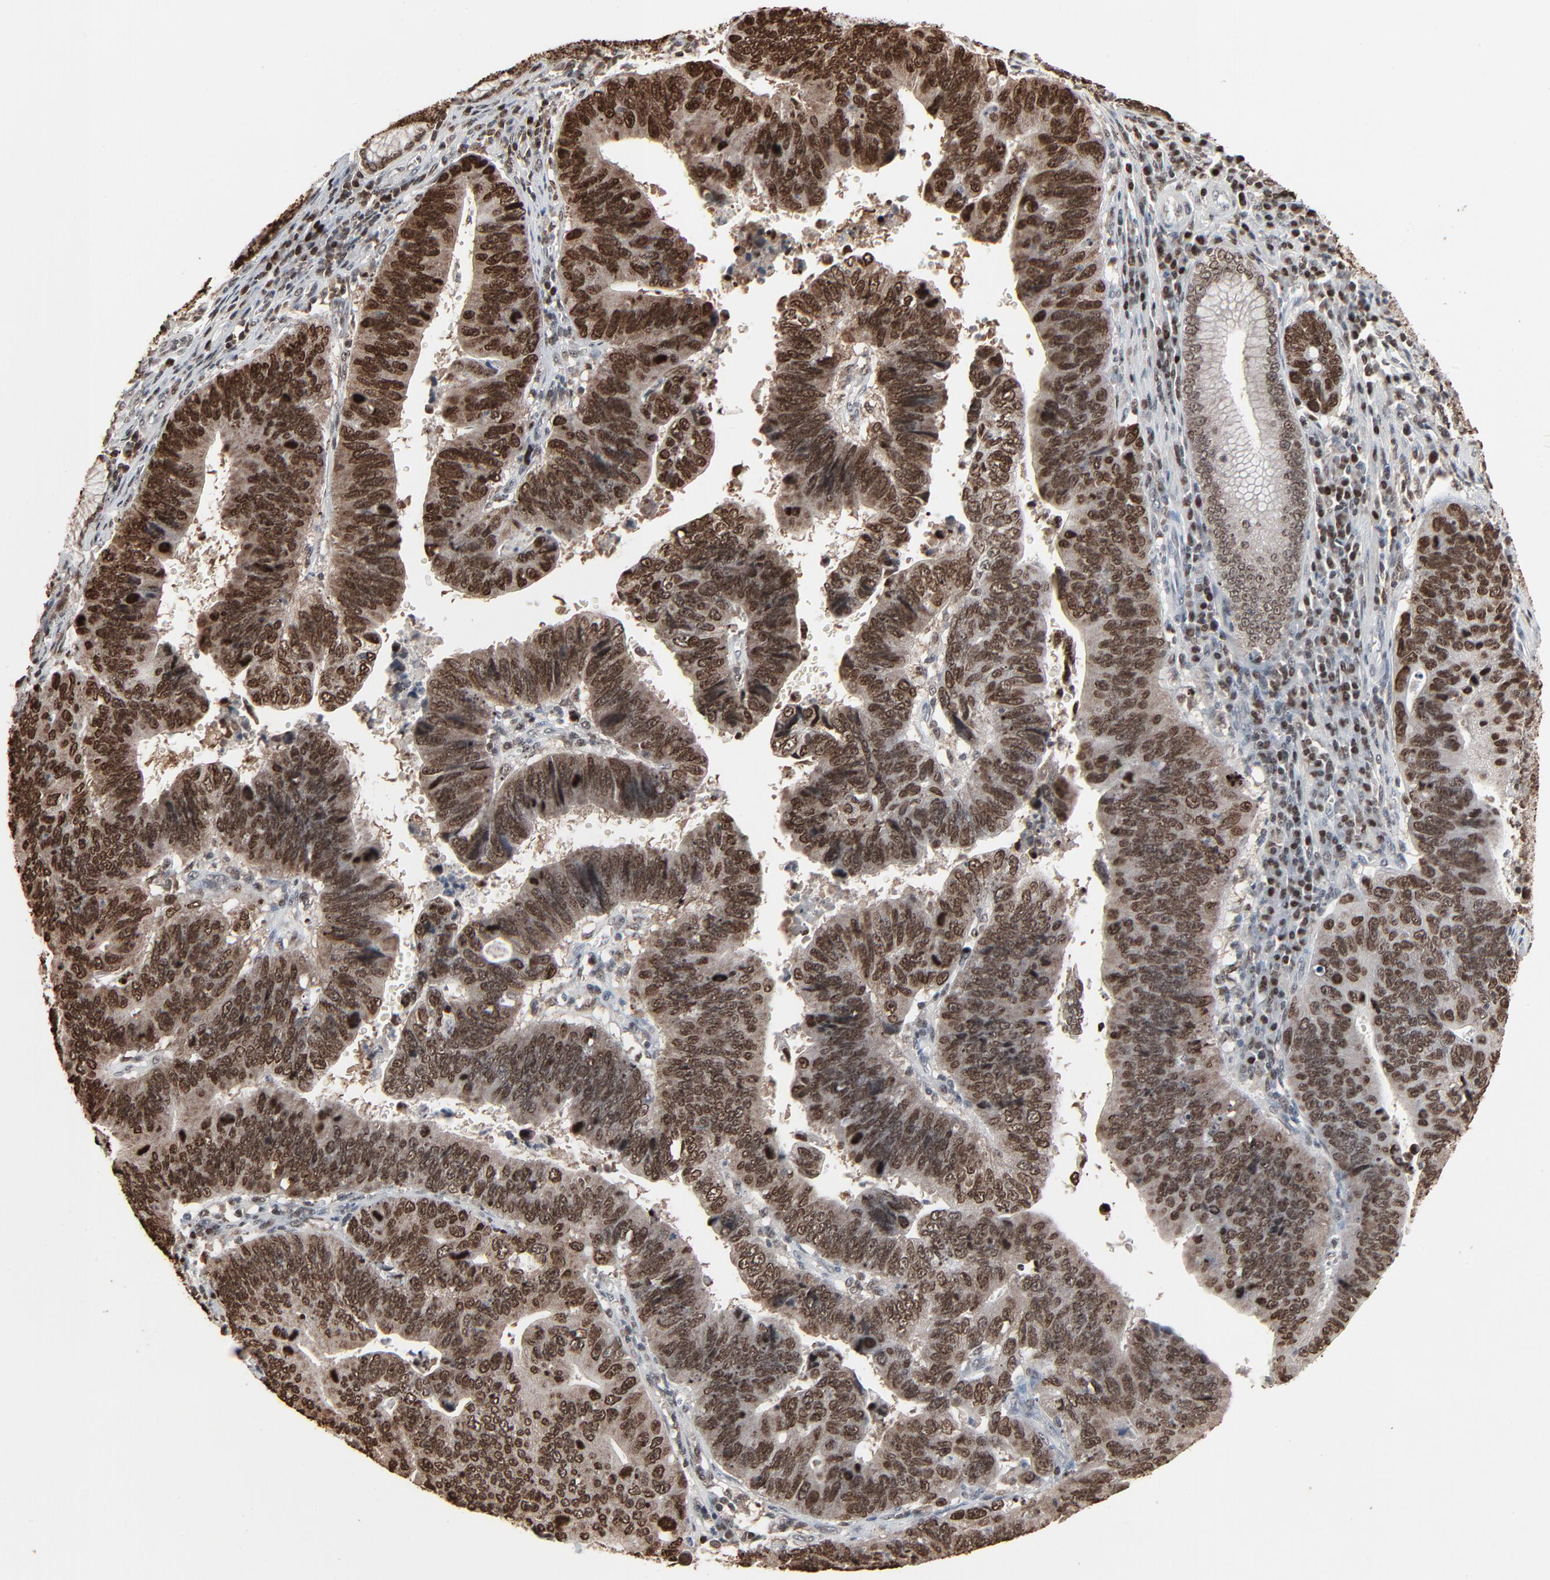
{"staining": {"intensity": "strong", "quantity": ">75%", "location": "nuclear"}, "tissue": "stomach cancer", "cell_type": "Tumor cells", "image_type": "cancer", "snomed": [{"axis": "morphology", "description": "Adenocarcinoma, NOS"}, {"axis": "topography", "description": "Stomach"}], "caption": "Strong nuclear positivity is present in approximately >75% of tumor cells in stomach cancer (adenocarcinoma).", "gene": "RPS6KA3", "patient": {"sex": "male", "age": 59}}